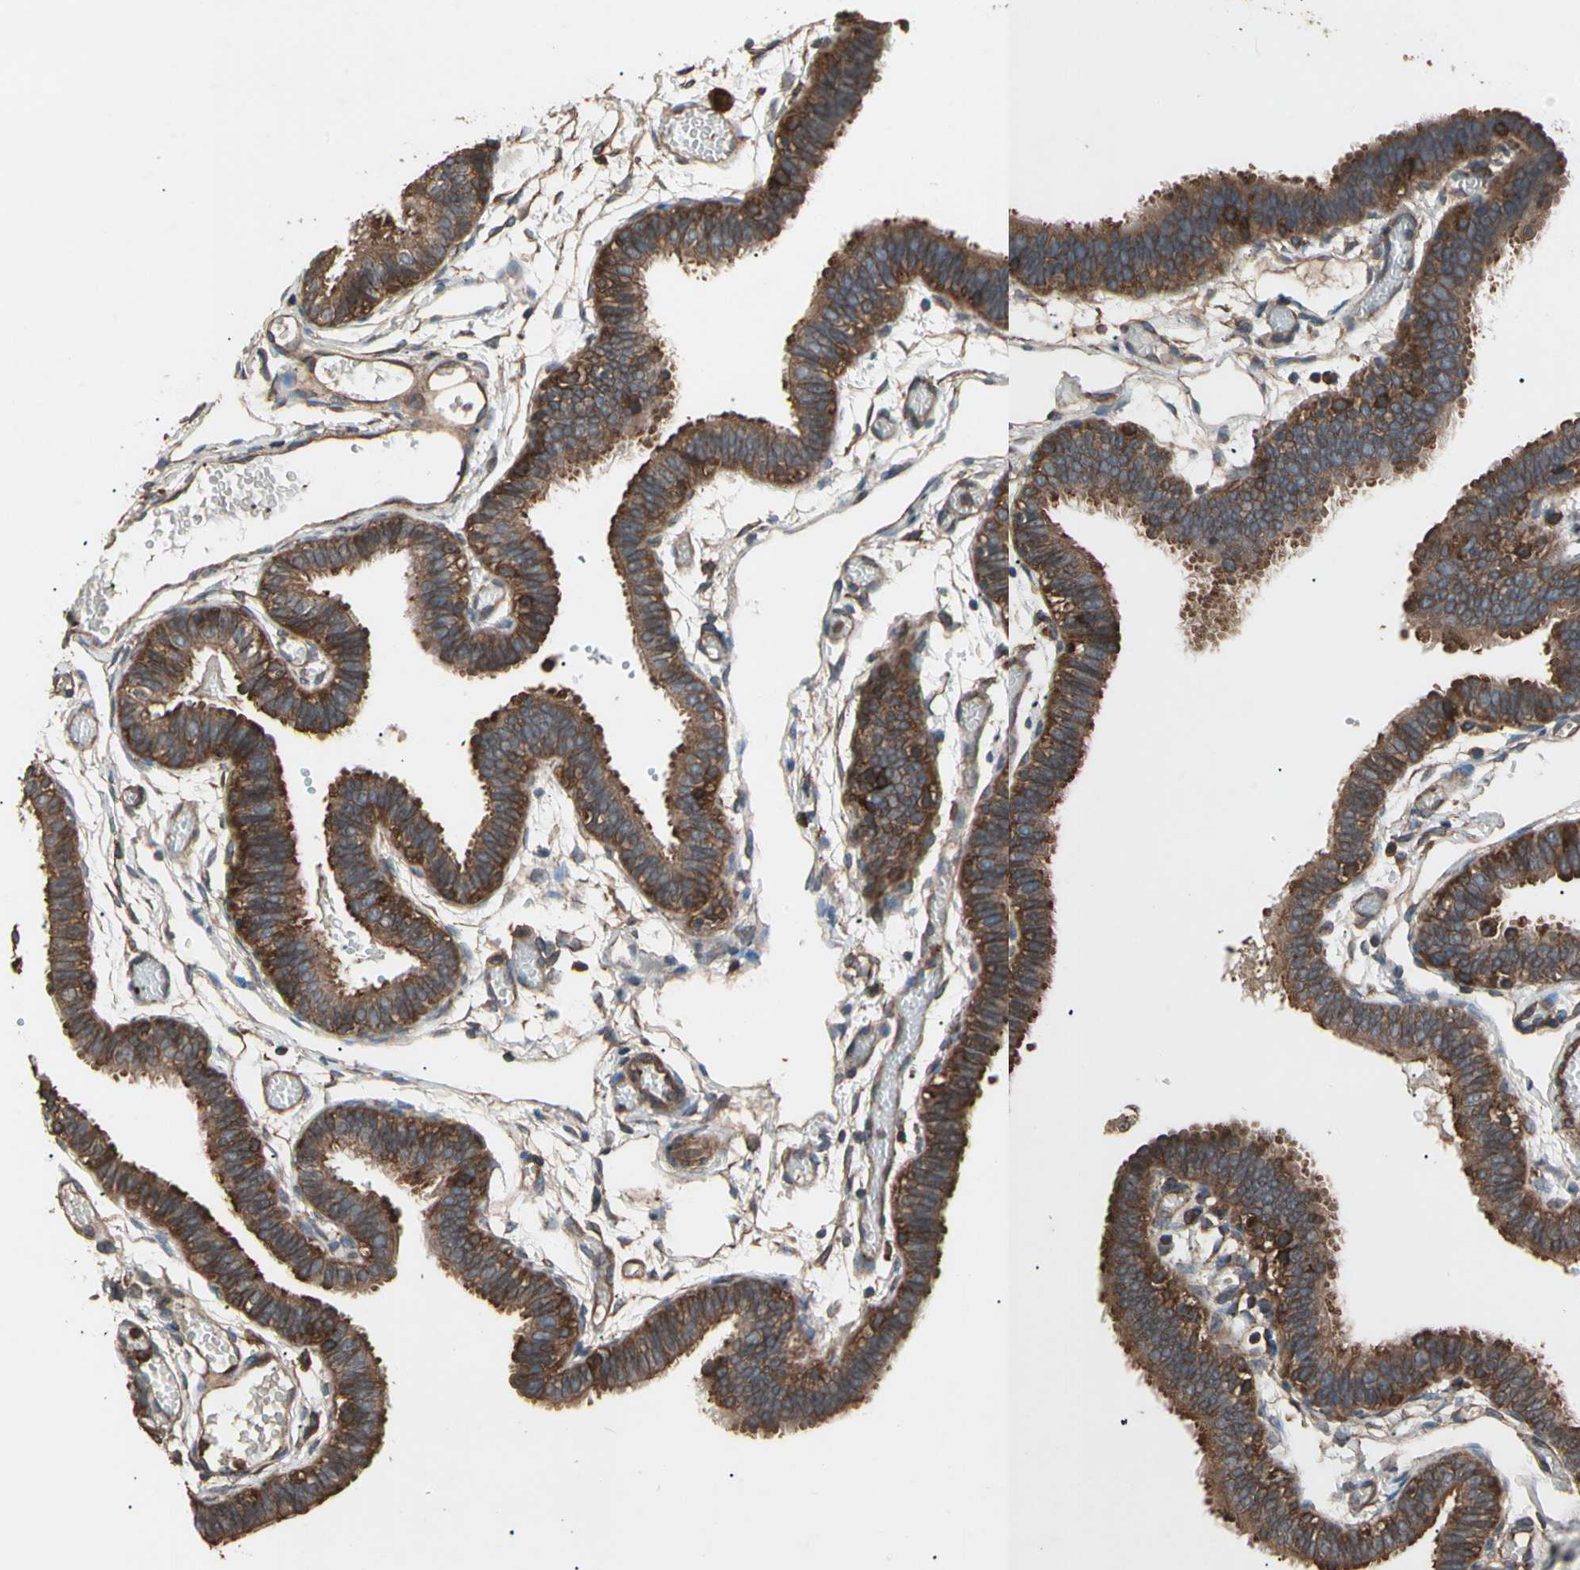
{"staining": {"intensity": "strong", "quantity": ">75%", "location": "cytoplasmic/membranous"}, "tissue": "fallopian tube", "cell_type": "Glandular cells", "image_type": "normal", "snomed": [{"axis": "morphology", "description": "Normal tissue, NOS"}, {"axis": "topography", "description": "Fallopian tube"}], "caption": "Normal fallopian tube shows strong cytoplasmic/membranous expression in approximately >75% of glandular cells.", "gene": "AGBL2", "patient": {"sex": "female", "age": 29}}